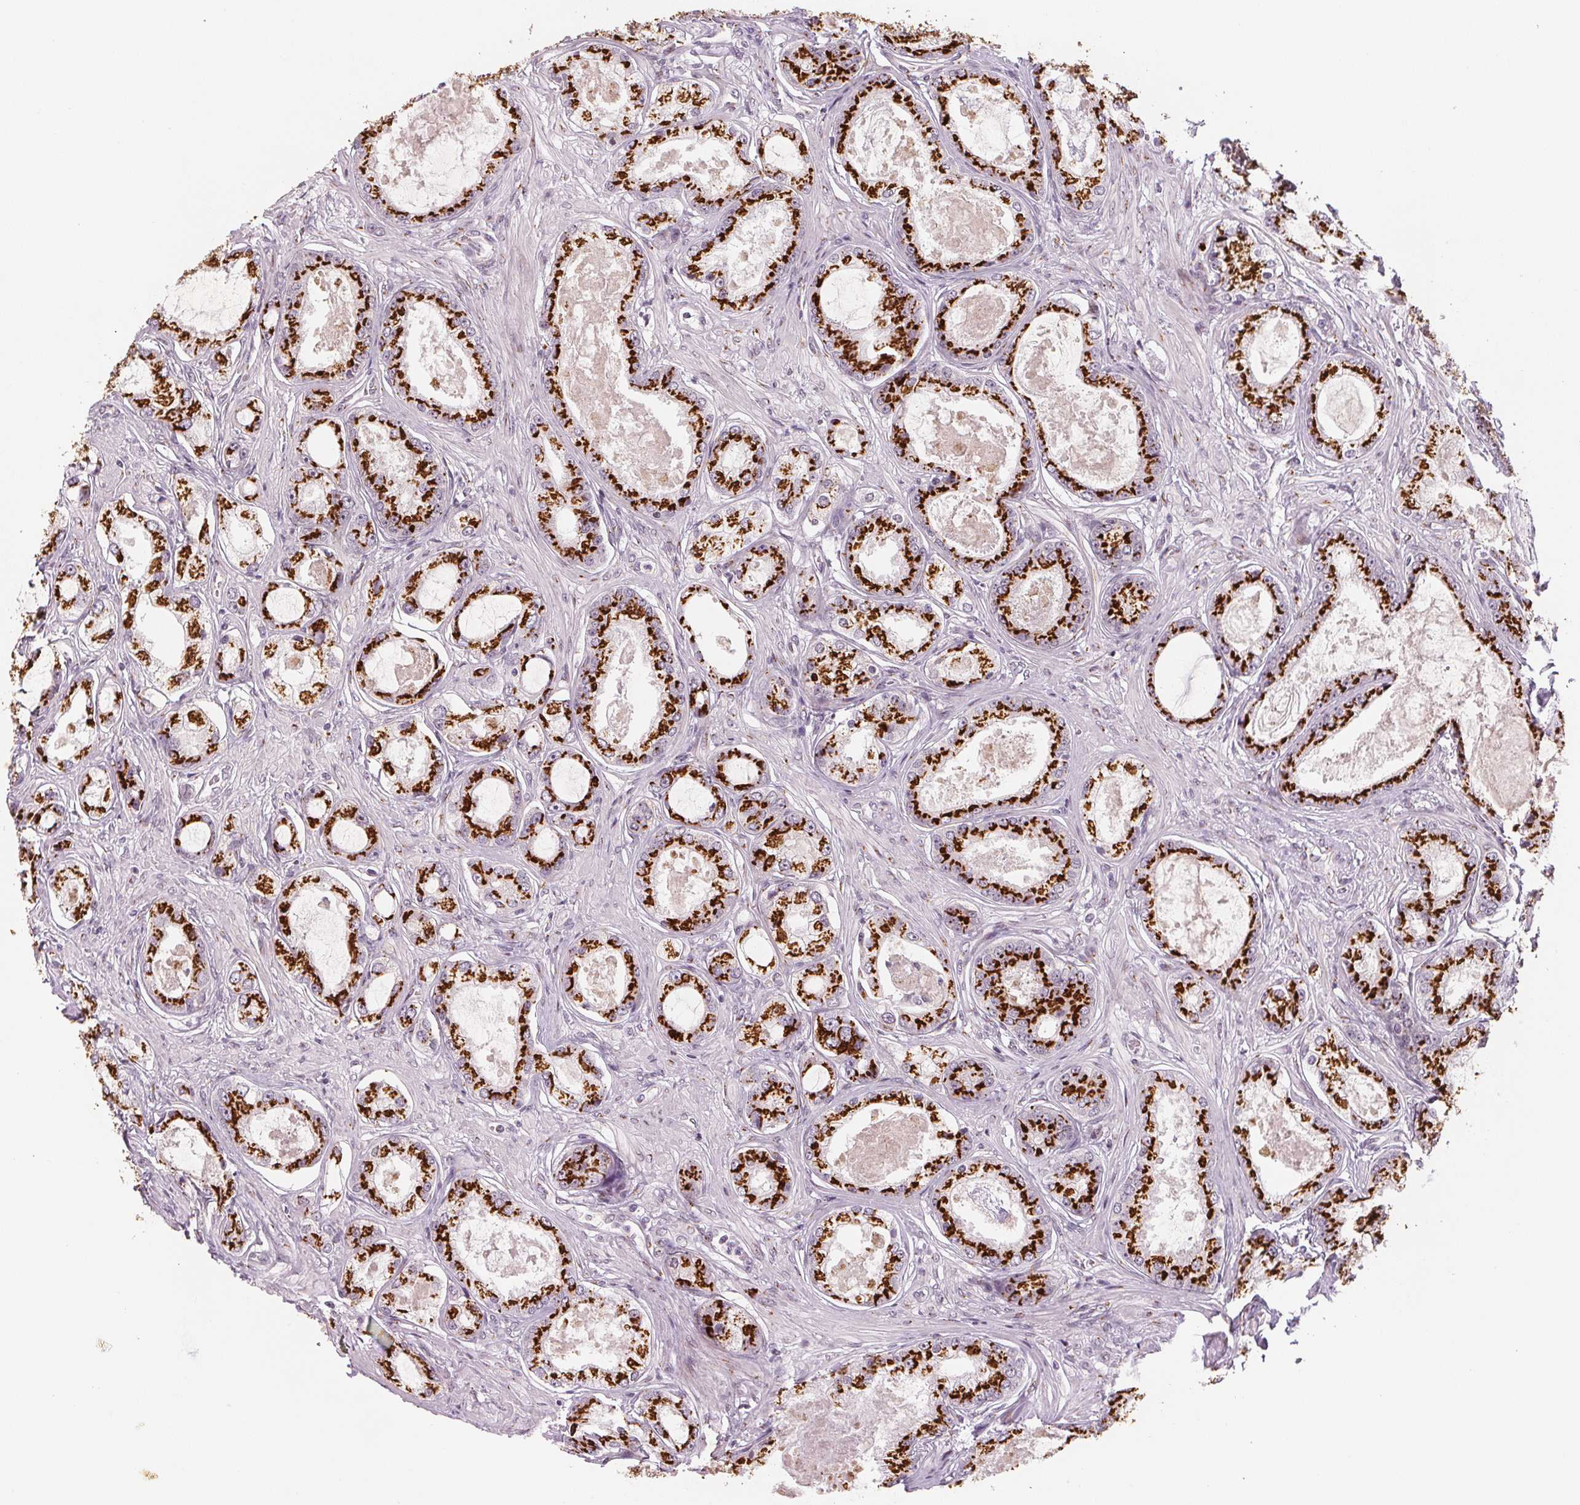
{"staining": {"intensity": "strong", "quantity": ">75%", "location": "cytoplasmic/membranous"}, "tissue": "prostate cancer", "cell_type": "Tumor cells", "image_type": "cancer", "snomed": [{"axis": "morphology", "description": "Adenocarcinoma, Low grade"}, {"axis": "topography", "description": "Prostate"}], "caption": "Immunohistochemical staining of human low-grade adenocarcinoma (prostate) displays high levels of strong cytoplasmic/membranous protein expression in approximately >75% of tumor cells.", "gene": "RAB22A", "patient": {"sex": "male", "age": 68}}